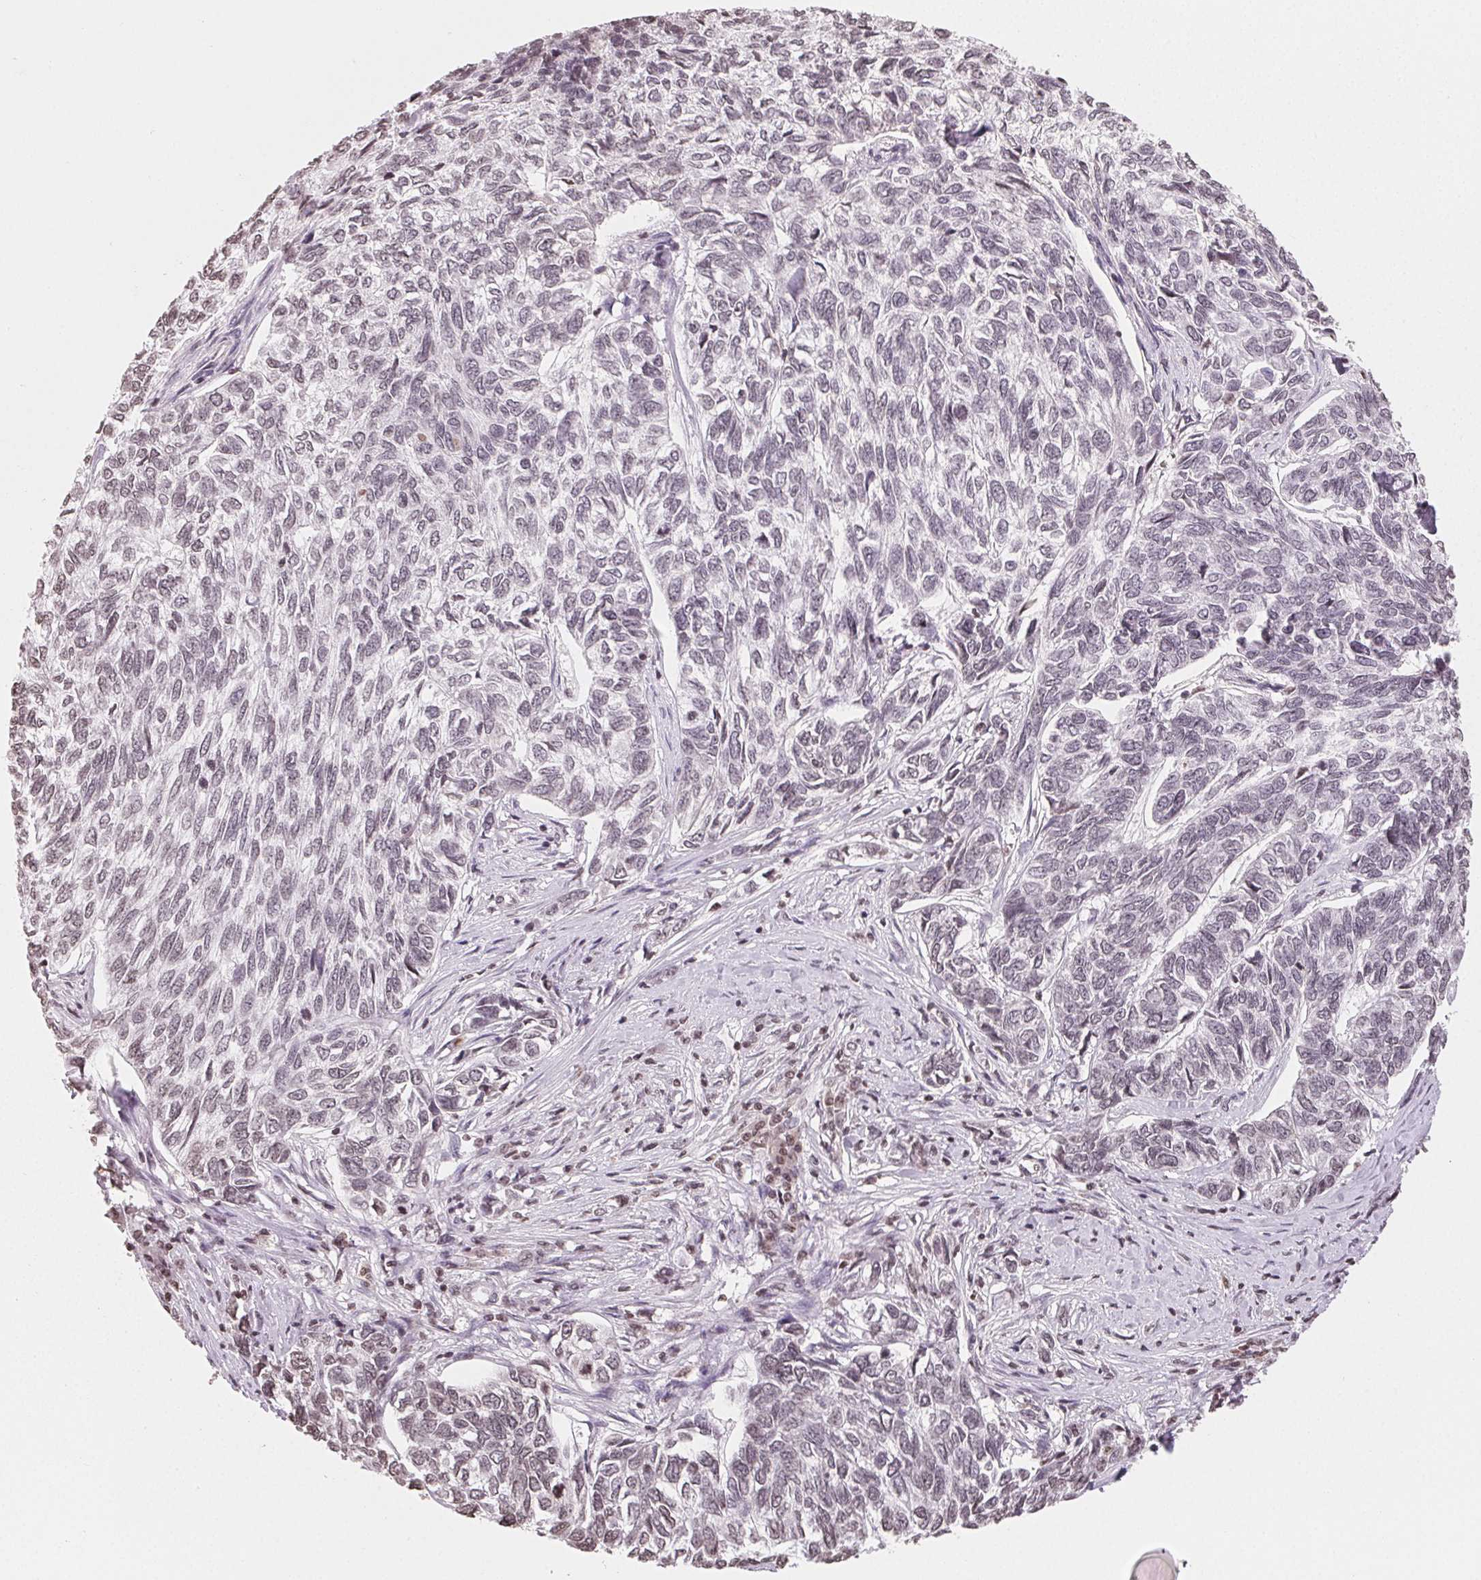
{"staining": {"intensity": "negative", "quantity": "none", "location": "none"}, "tissue": "skin cancer", "cell_type": "Tumor cells", "image_type": "cancer", "snomed": [{"axis": "morphology", "description": "Basal cell carcinoma"}, {"axis": "topography", "description": "Skin"}], "caption": "Image shows no protein positivity in tumor cells of basal cell carcinoma (skin) tissue.", "gene": "TBP", "patient": {"sex": "female", "age": 65}}